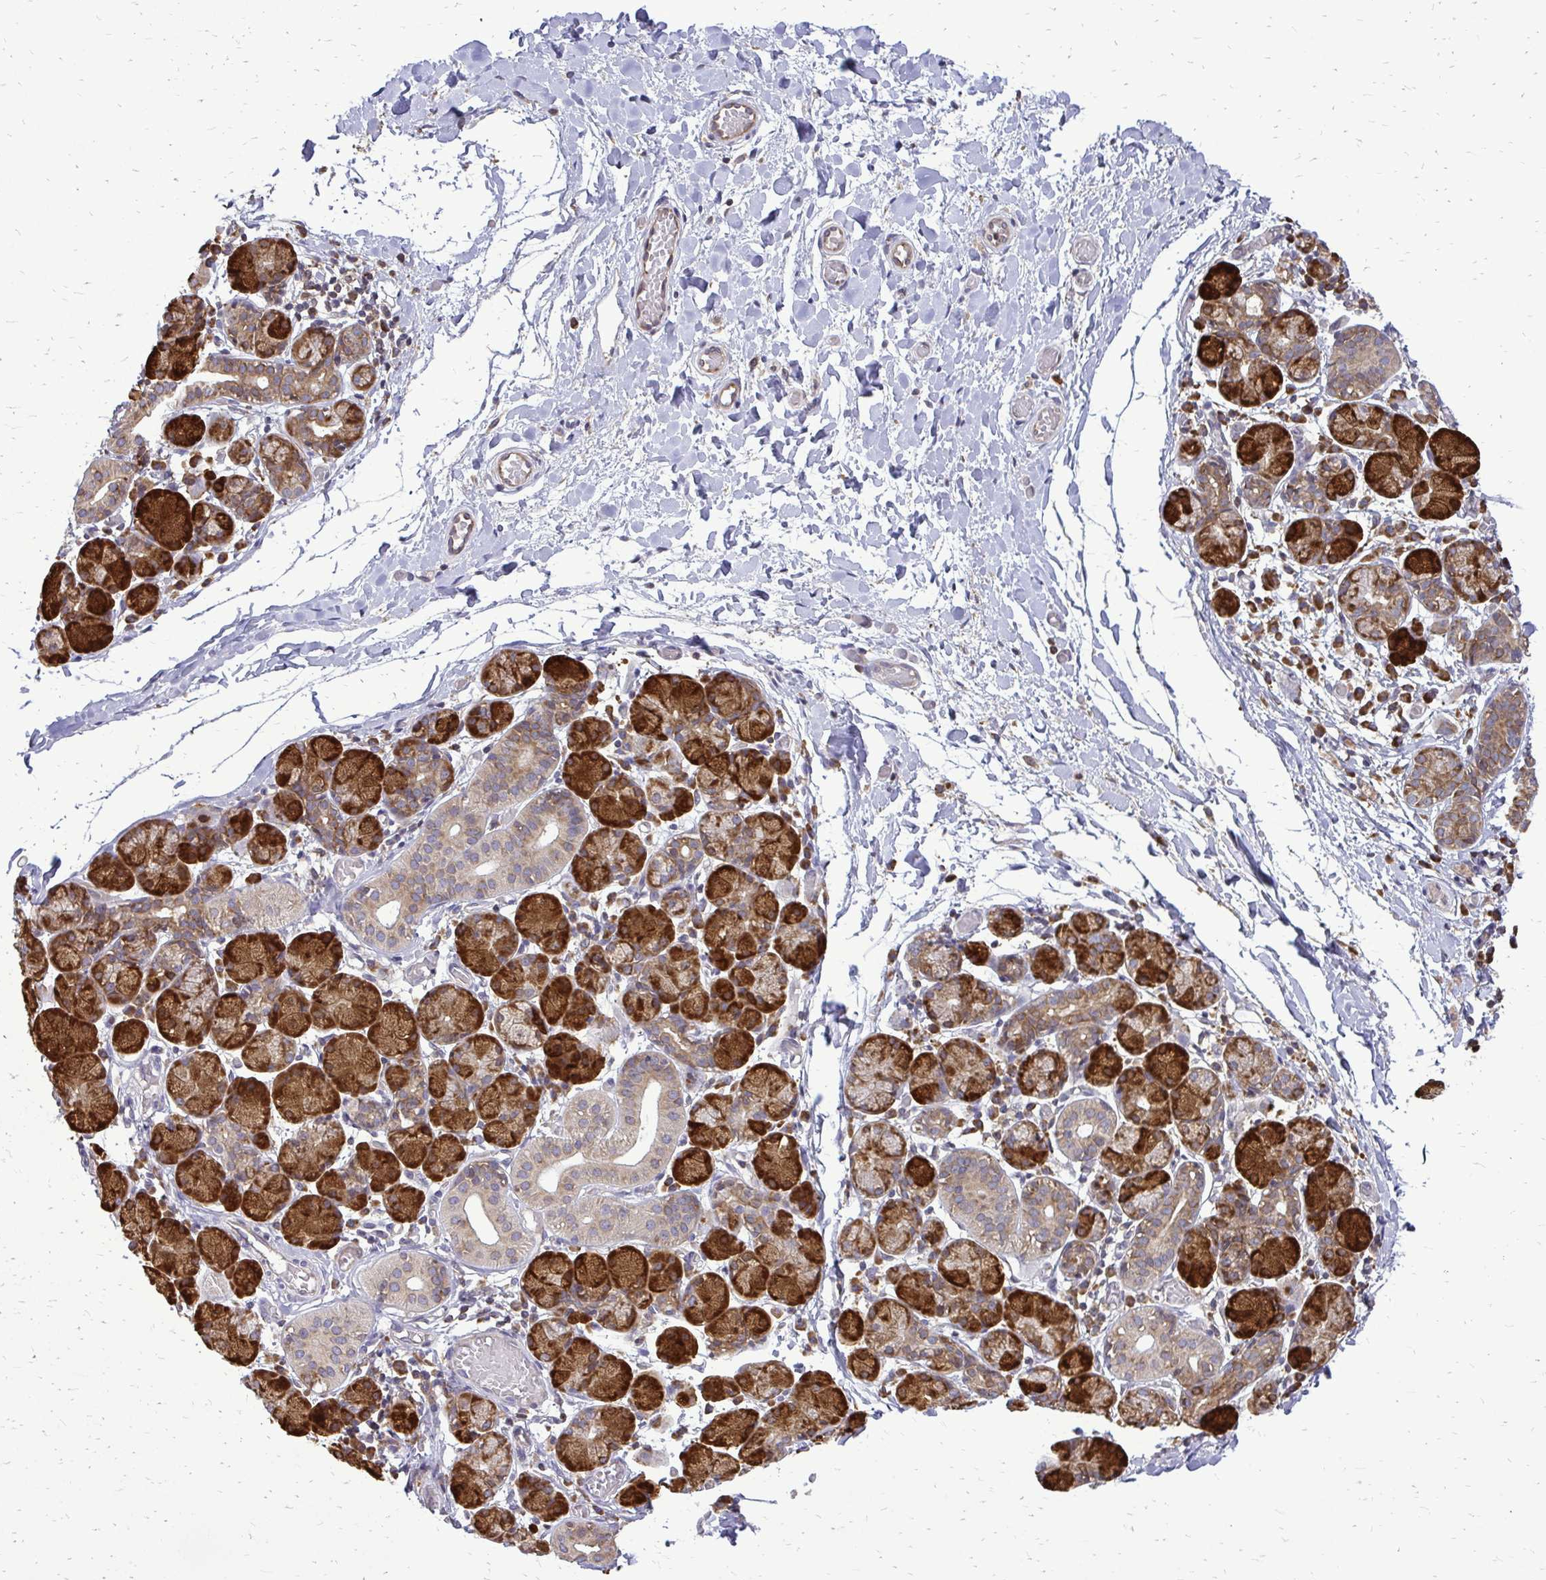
{"staining": {"intensity": "strong", "quantity": "25%-75%", "location": "cytoplasmic/membranous"}, "tissue": "salivary gland", "cell_type": "Glandular cells", "image_type": "normal", "snomed": [{"axis": "morphology", "description": "Normal tissue, NOS"}, {"axis": "topography", "description": "Salivary gland"}], "caption": "A brown stain highlights strong cytoplasmic/membranous positivity of a protein in glandular cells of normal salivary gland.", "gene": "RPS3", "patient": {"sex": "female", "age": 24}}